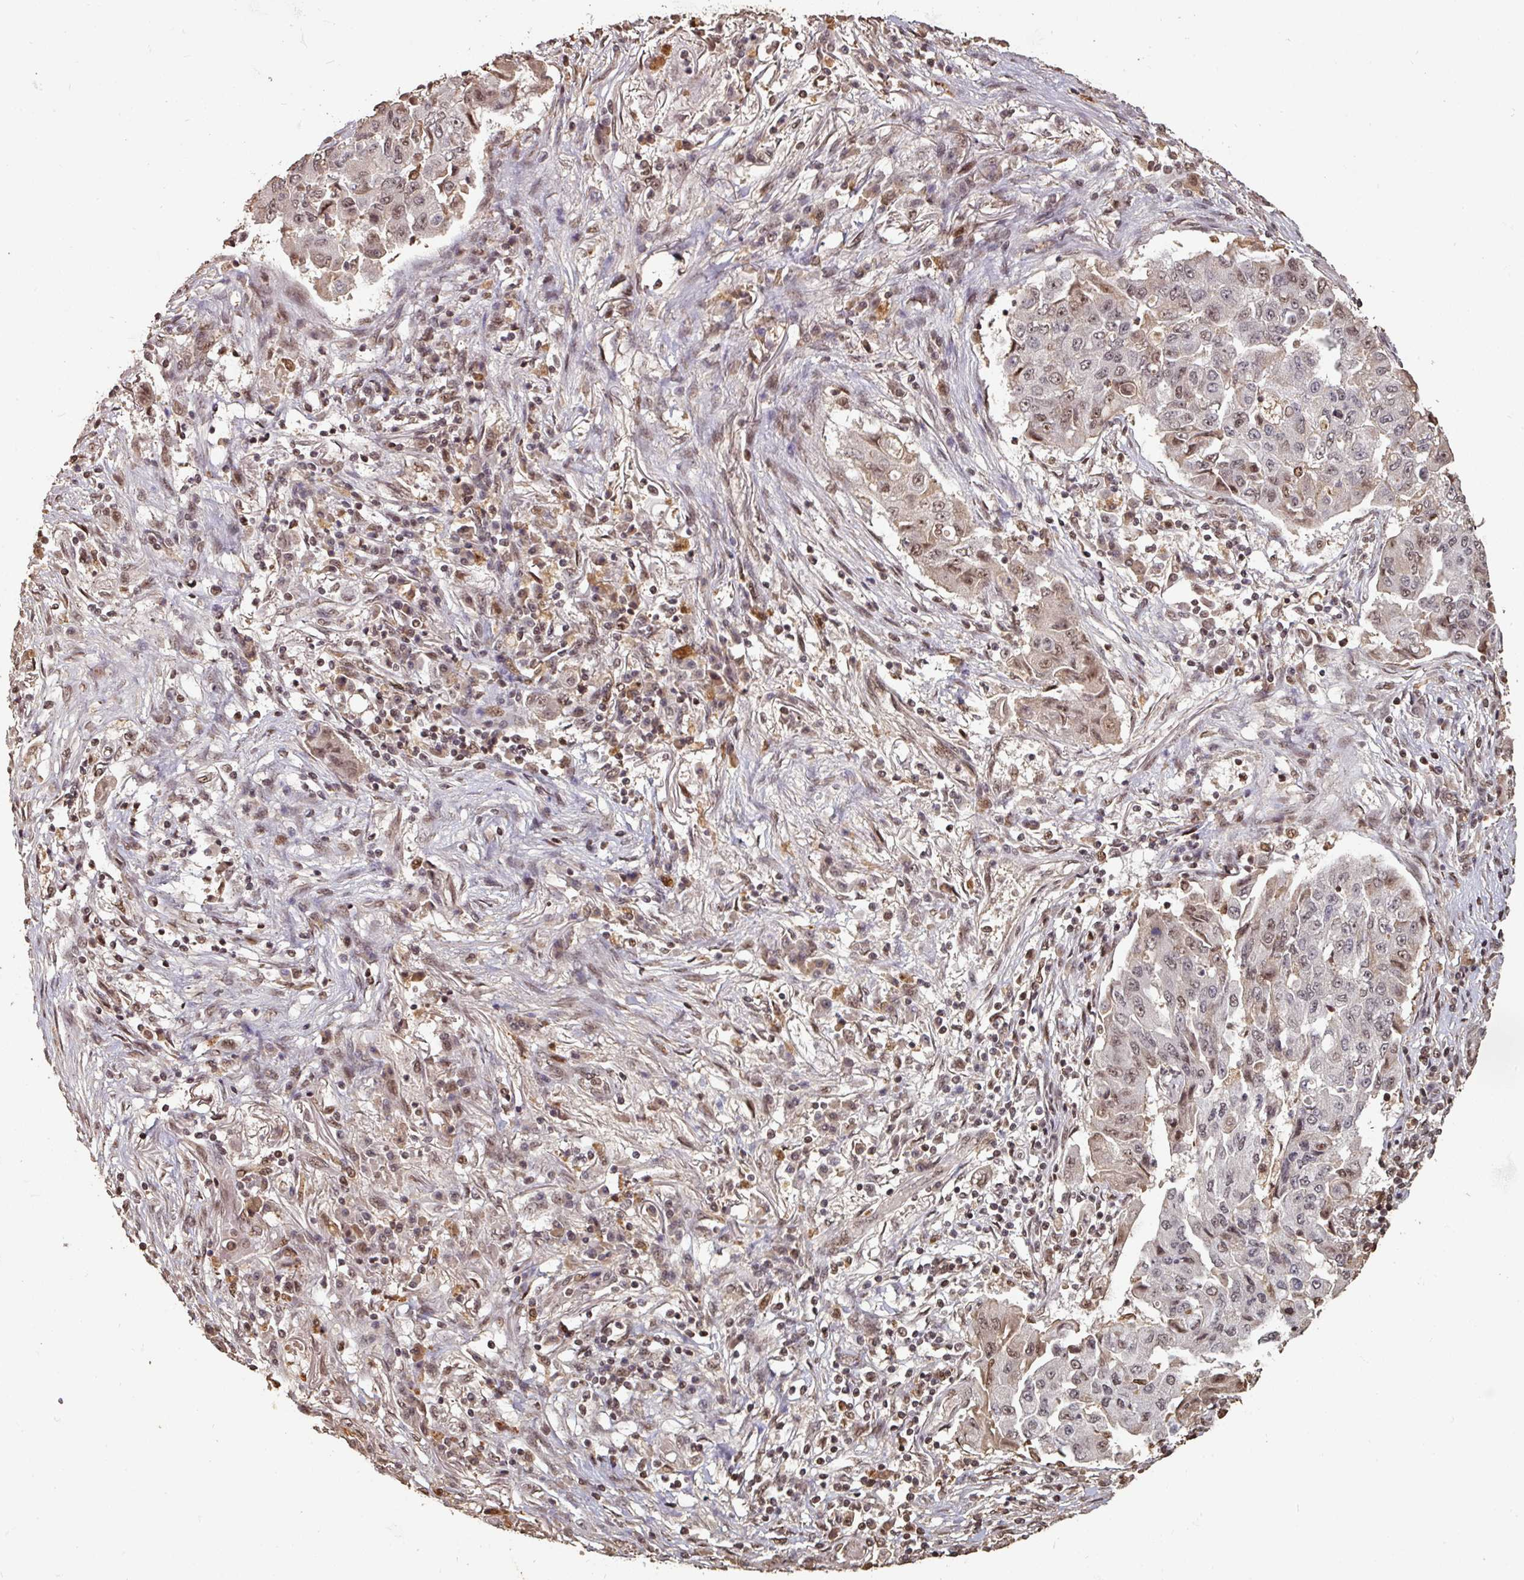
{"staining": {"intensity": "moderate", "quantity": "25%-75%", "location": "nuclear"}, "tissue": "lung cancer", "cell_type": "Tumor cells", "image_type": "cancer", "snomed": [{"axis": "morphology", "description": "Squamous cell carcinoma, NOS"}, {"axis": "topography", "description": "Lung"}], "caption": "Lung cancer stained with a protein marker reveals moderate staining in tumor cells.", "gene": "POLD1", "patient": {"sex": "male", "age": 74}}